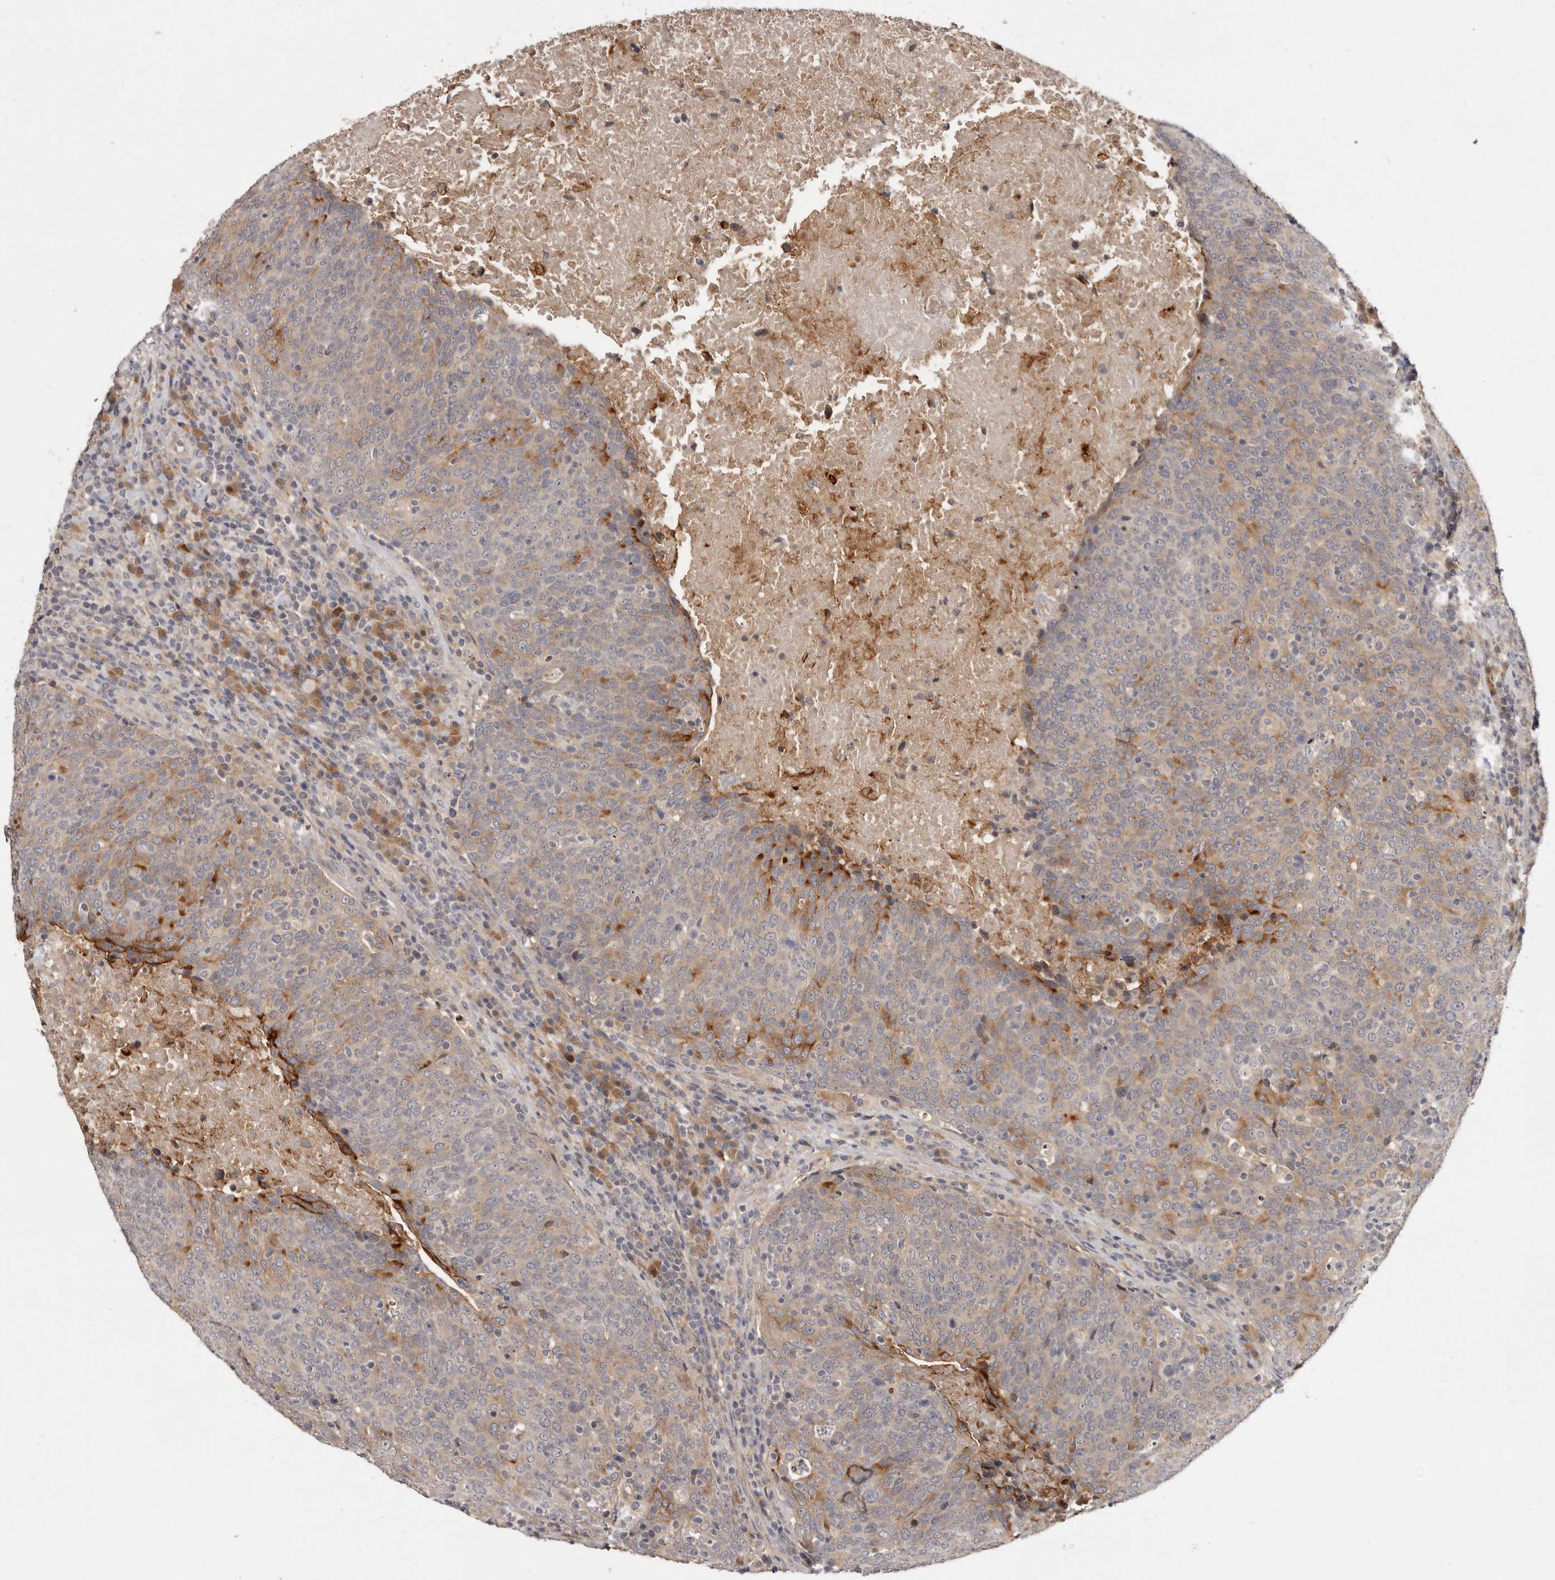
{"staining": {"intensity": "moderate", "quantity": "<25%", "location": "cytoplasmic/membranous"}, "tissue": "head and neck cancer", "cell_type": "Tumor cells", "image_type": "cancer", "snomed": [{"axis": "morphology", "description": "Squamous cell carcinoma, NOS"}, {"axis": "morphology", "description": "Squamous cell carcinoma, metastatic, NOS"}, {"axis": "topography", "description": "Lymph node"}, {"axis": "topography", "description": "Head-Neck"}], "caption": "Immunohistochemistry (IHC) of head and neck cancer (metastatic squamous cell carcinoma) exhibits low levels of moderate cytoplasmic/membranous staining in about <25% of tumor cells. (DAB IHC, brown staining for protein, blue staining for nuclei).", "gene": "INAVA", "patient": {"sex": "male", "age": 62}}